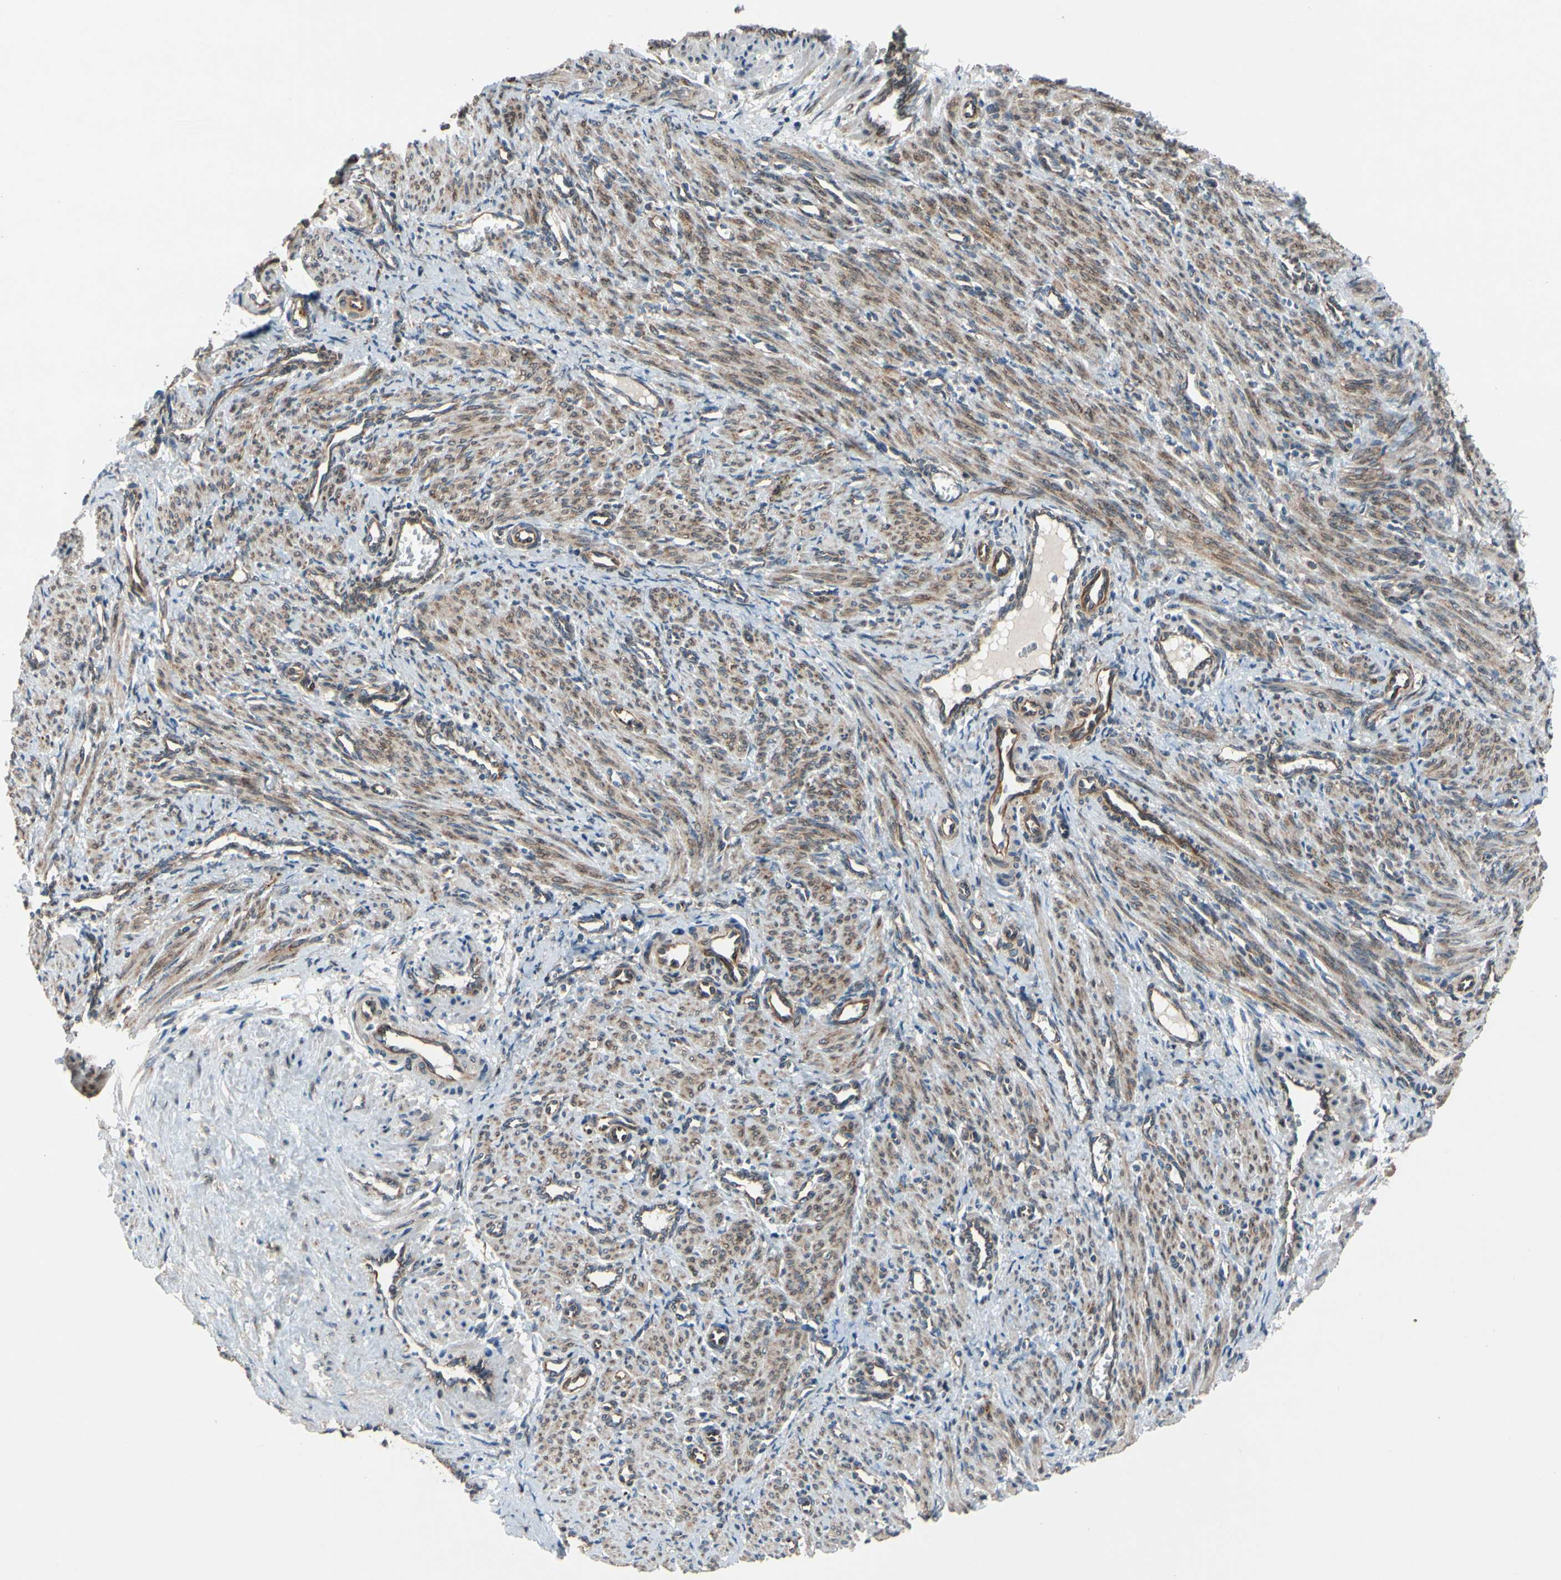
{"staining": {"intensity": "moderate", "quantity": ">75%", "location": "cytoplasmic/membranous"}, "tissue": "smooth muscle", "cell_type": "Smooth muscle cells", "image_type": "normal", "snomed": [{"axis": "morphology", "description": "Normal tissue, NOS"}, {"axis": "topography", "description": "Endometrium"}], "caption": "High-power microscopy captured an immunohistochemistry histopathology image of benign smooth muscle, revealing moderate cytoplasmic/membranous staining in approximately >75% of smooth muscle cells.", "gene": "CLCC1", "patient": {"sex": "female", "age": 33}}